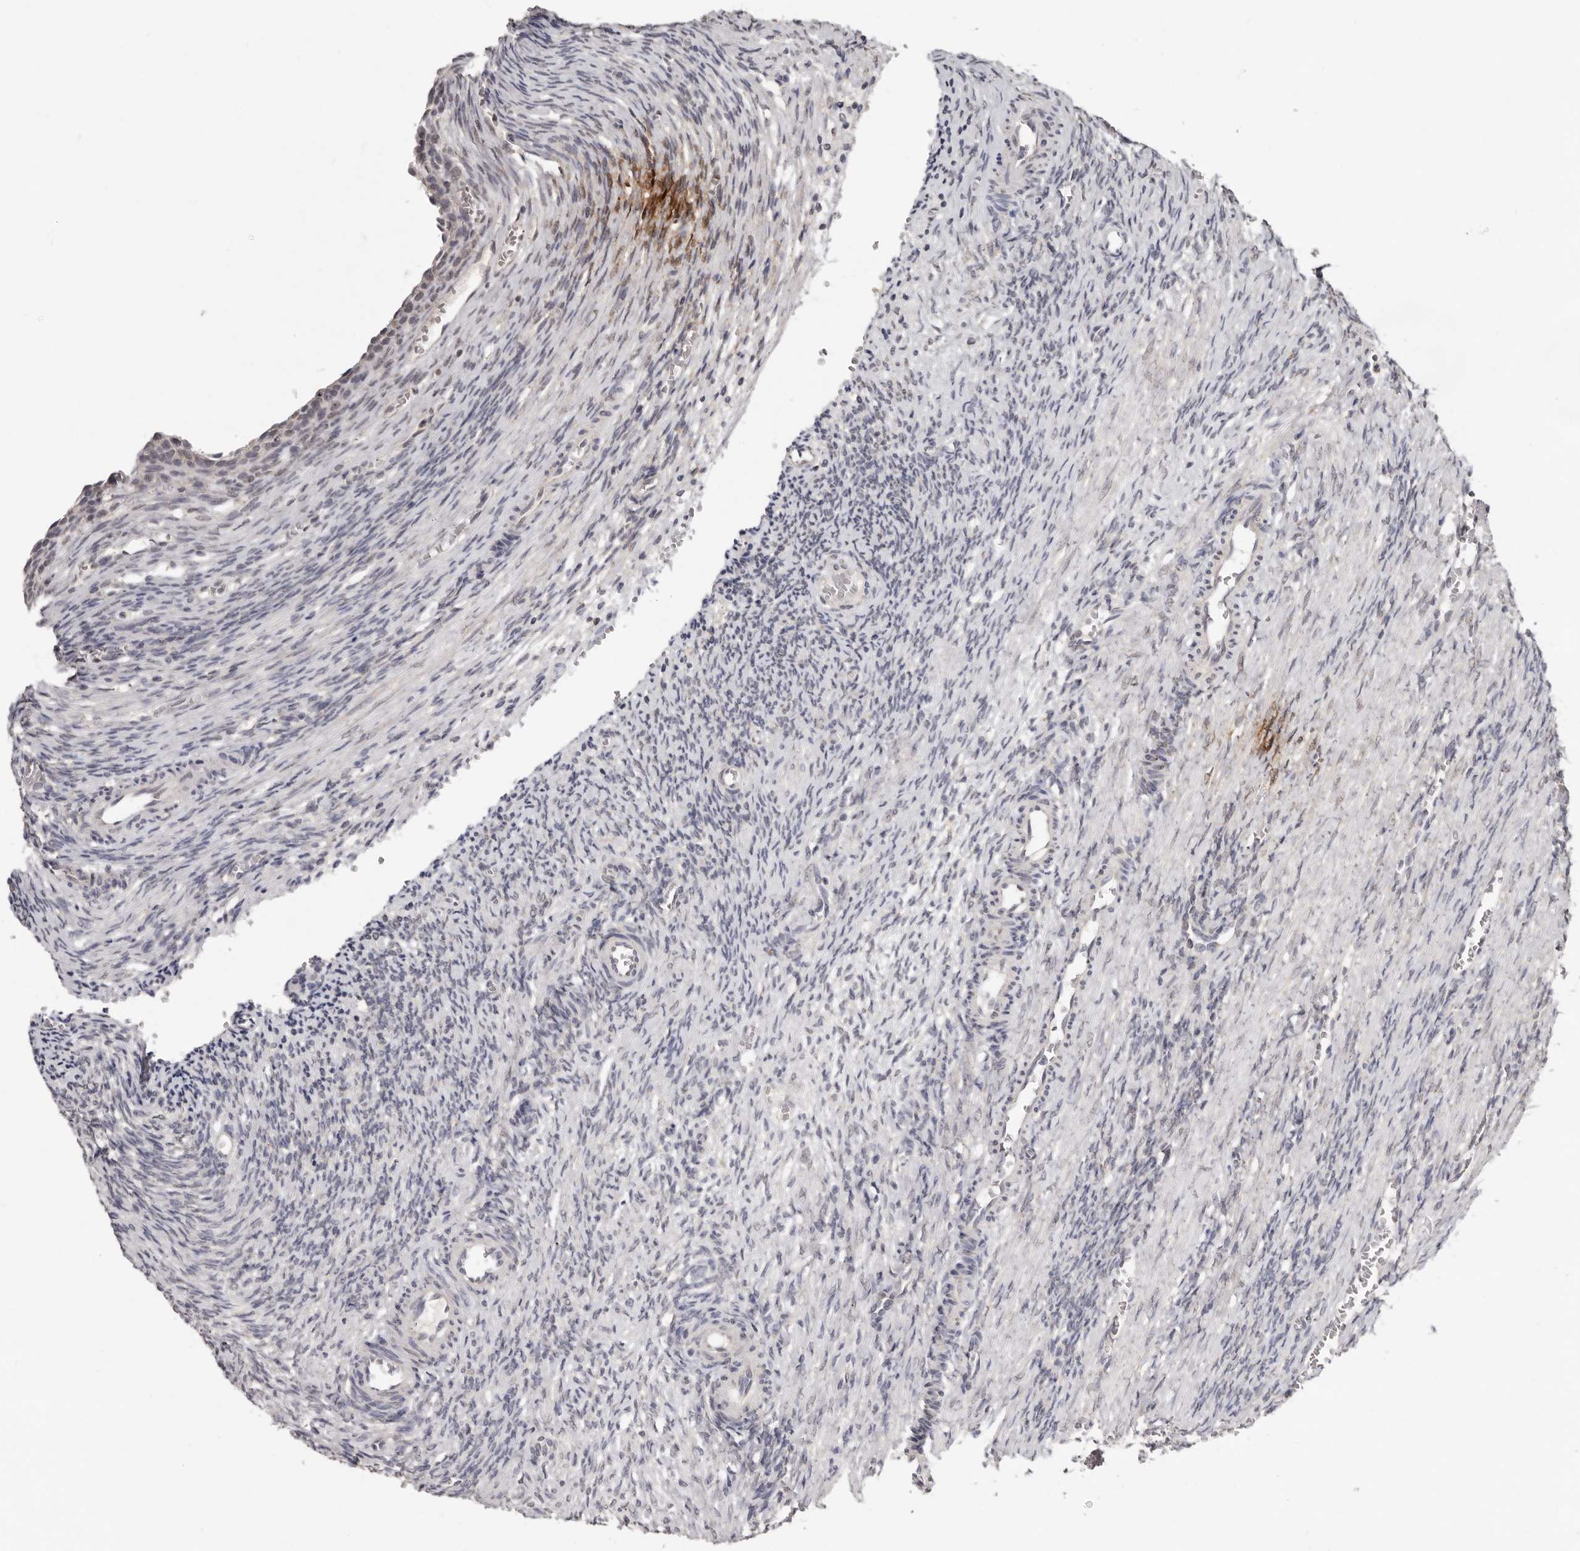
{"staining": {"intensity": "negative", "quantity": "none", "location": "none"}, "tissue": "ovary", "cell_type": "Follicle cells", "image_type": "normal", "snomed": [{"axis": "morphology", "description": "Normal tissue, NOS"}, {"axis": "topography", "description": "Ovary"}], "caption": "DAB immunohistochemical staining of unremarkable ovary reveals no significant staining in follicle cells. The staining is performed using DAB brown chromogen with nuclei counter-stained in using hematoxylin.", "gene": "LINGO2", "patient": {"sex": "female", "age": 27}}